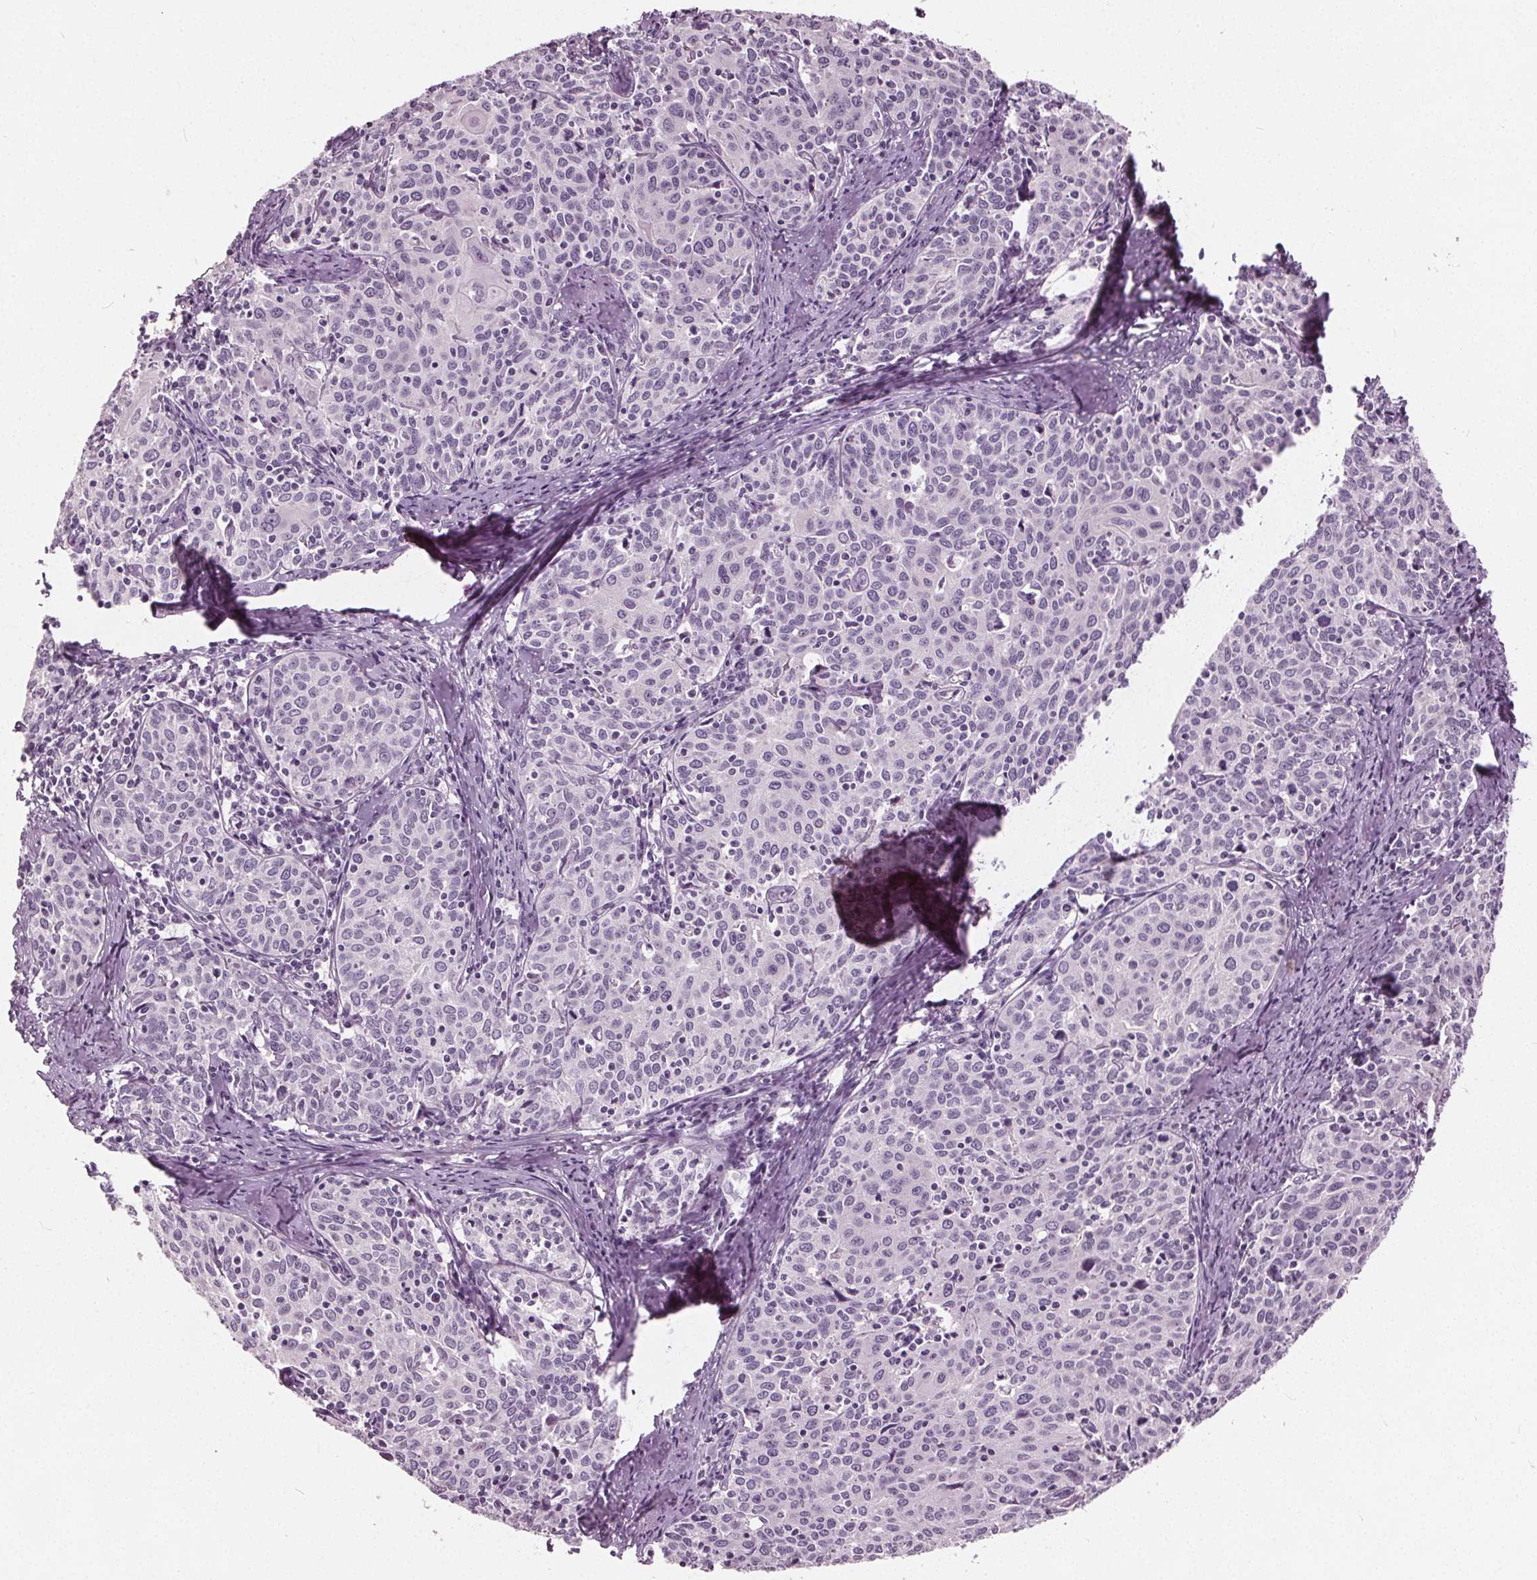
{"staining": {"intensity": "negative", "quantity": "none", "location": "none"}, "tissue": "cervical cancer", "cell_type": "Tumor cells", "image_type": "cancer", "snomed": [{"axis": "morphology", "description": "Squamous cell carcinoma, NOS"}, {"axis": "topography", "description": "Cervix"}], "caption": "DAB (3,3'-diaminobenzidine) immunohistochemical staining of human cervical cancer (squamous cell carcinoma) displays no significant expression in tumor cells.", "gene": "TKFC", "patient": {"sex": "female", "age": 62}}